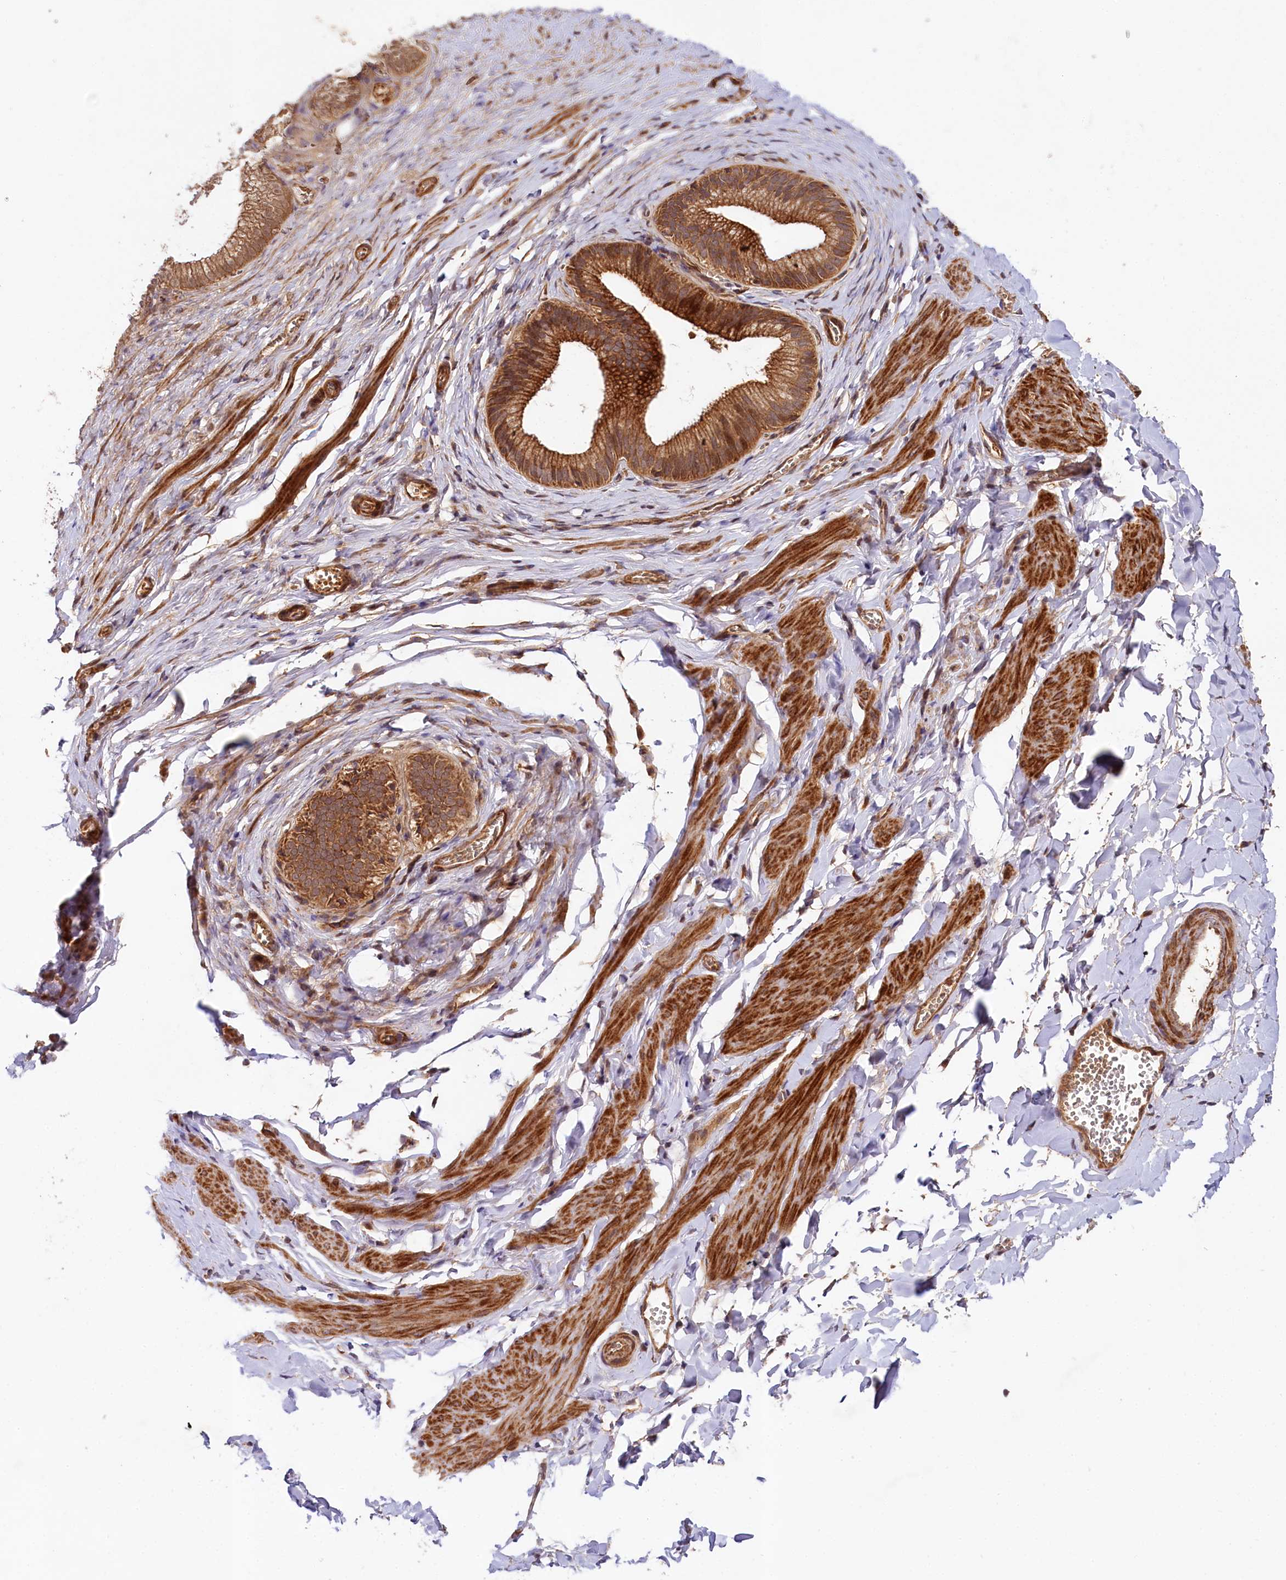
{"staining": {"intensity": "weak", "quantity": "25%-75%", "location": "cytoplasmic/membranous"}, "tissue": "adipose tissue", "cell_type": "Adipocytes", "image_type": "normal", "snomed": [{"axis": "morphology", "description": "Normal tissue, NOS"}, {"axis": "topography", "description": "Gallbladder"}, {"axis": "topography", "description": "Peripheral nerve tissue"}], "caption": "Immunohistochemistry (DAB) staining of normal human adipose tissue shows weak cytoplasmic/membranous protein staining in approximately 25%-75% of adipocytes. (IHC, brightfield microscopy, high magnification).", "gene": "NEDD1", "patient": {"sex": "male", "age": 38}}